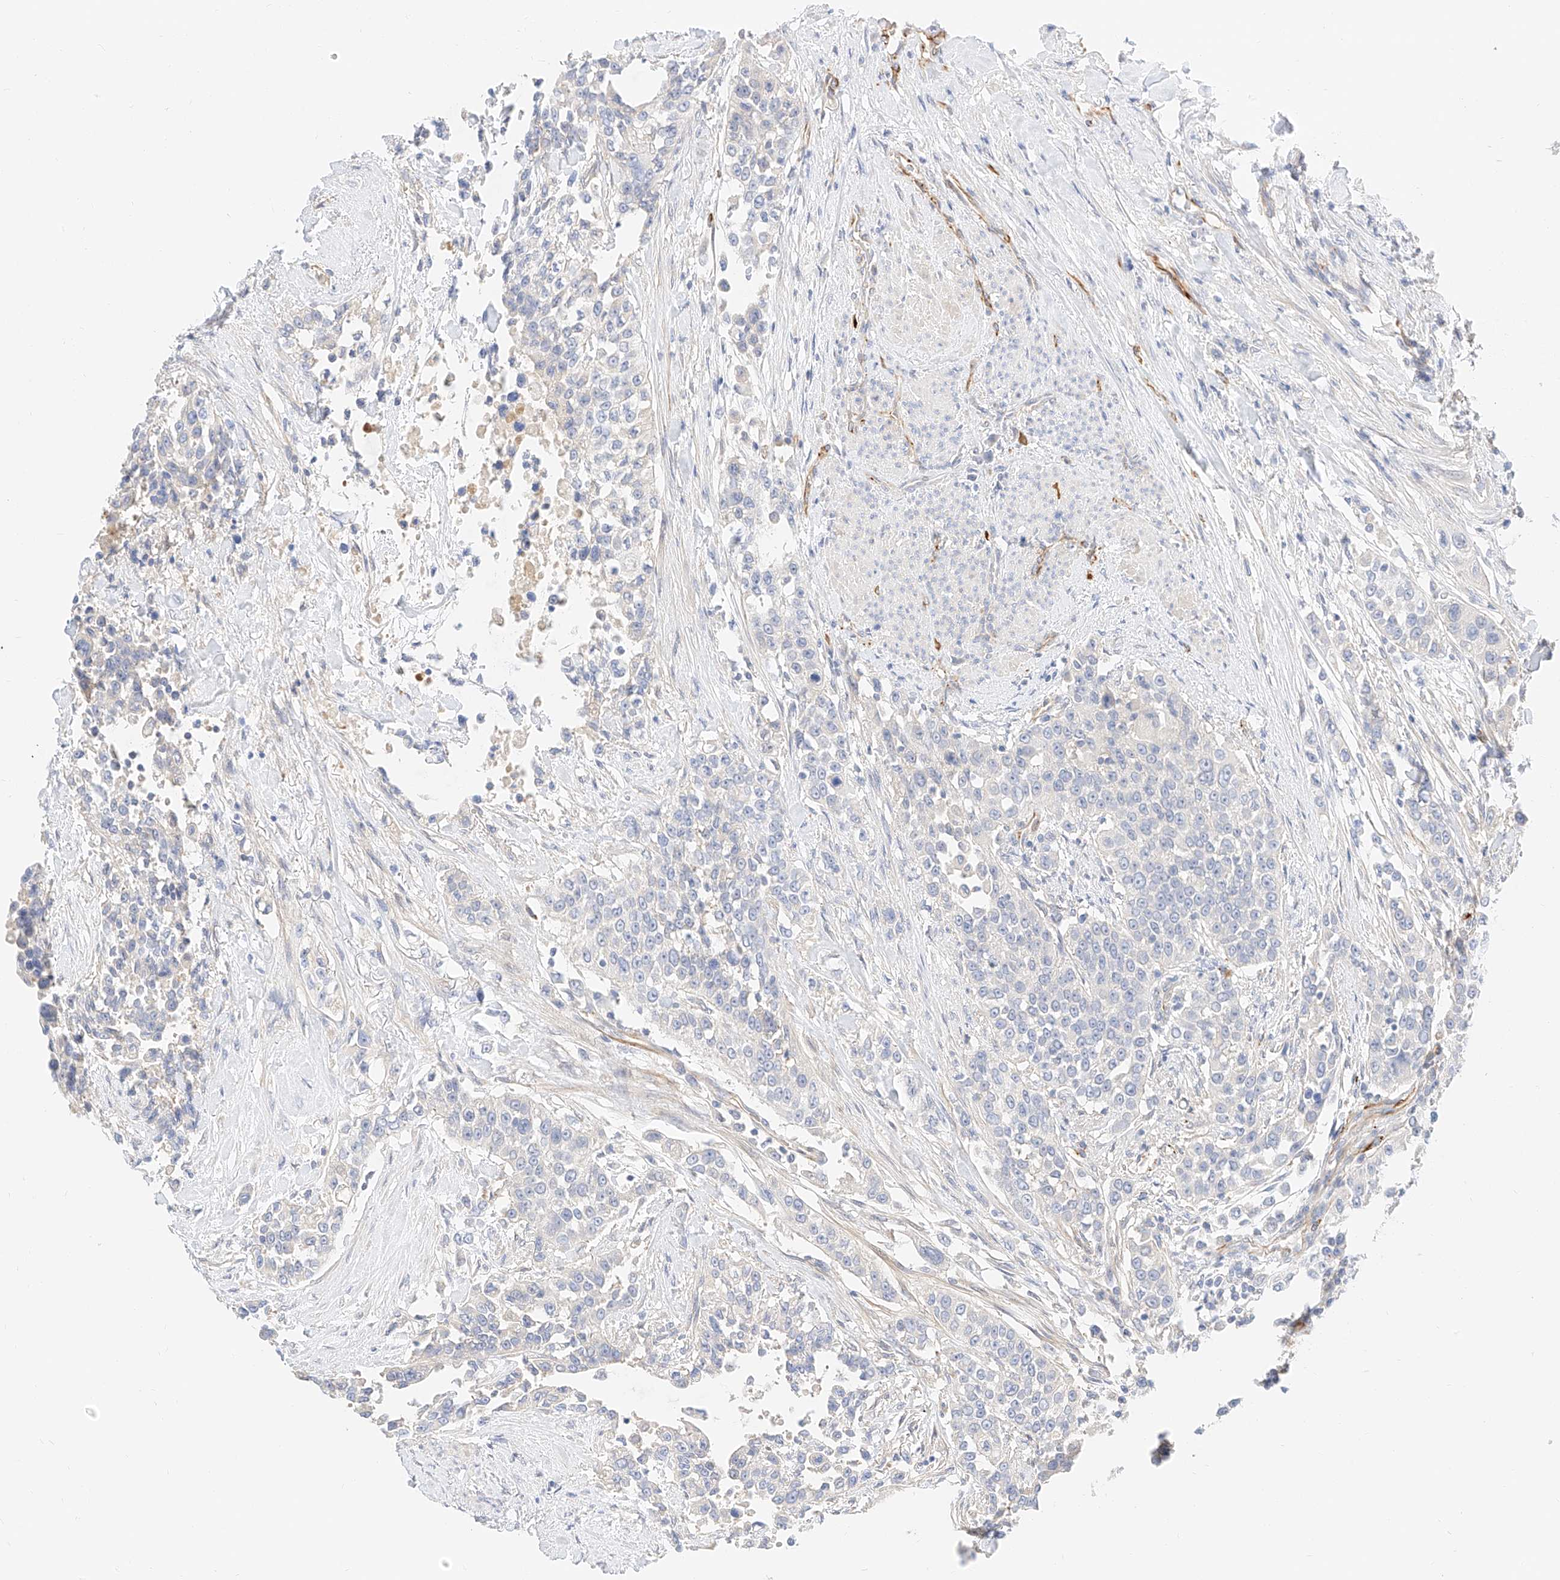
{"staining": {"intensity": "negative", "quantity": "none", "location": "none"}, "tissue": "urothelial cancer", "cell_type": "Tumor cells", "image_type": "cancer", "snomed": [{"axis": "morphology", "description": "Urothelial carcinoma, High grade"}, {"axis": "topography", "description": "Urinary bladder"}], "caption": "Tumor cells show no significant protein staining in urothelial carcinoma (high-grade).", "gene": "CDCP2", "patient": {"sex": "female", "age": 80}}